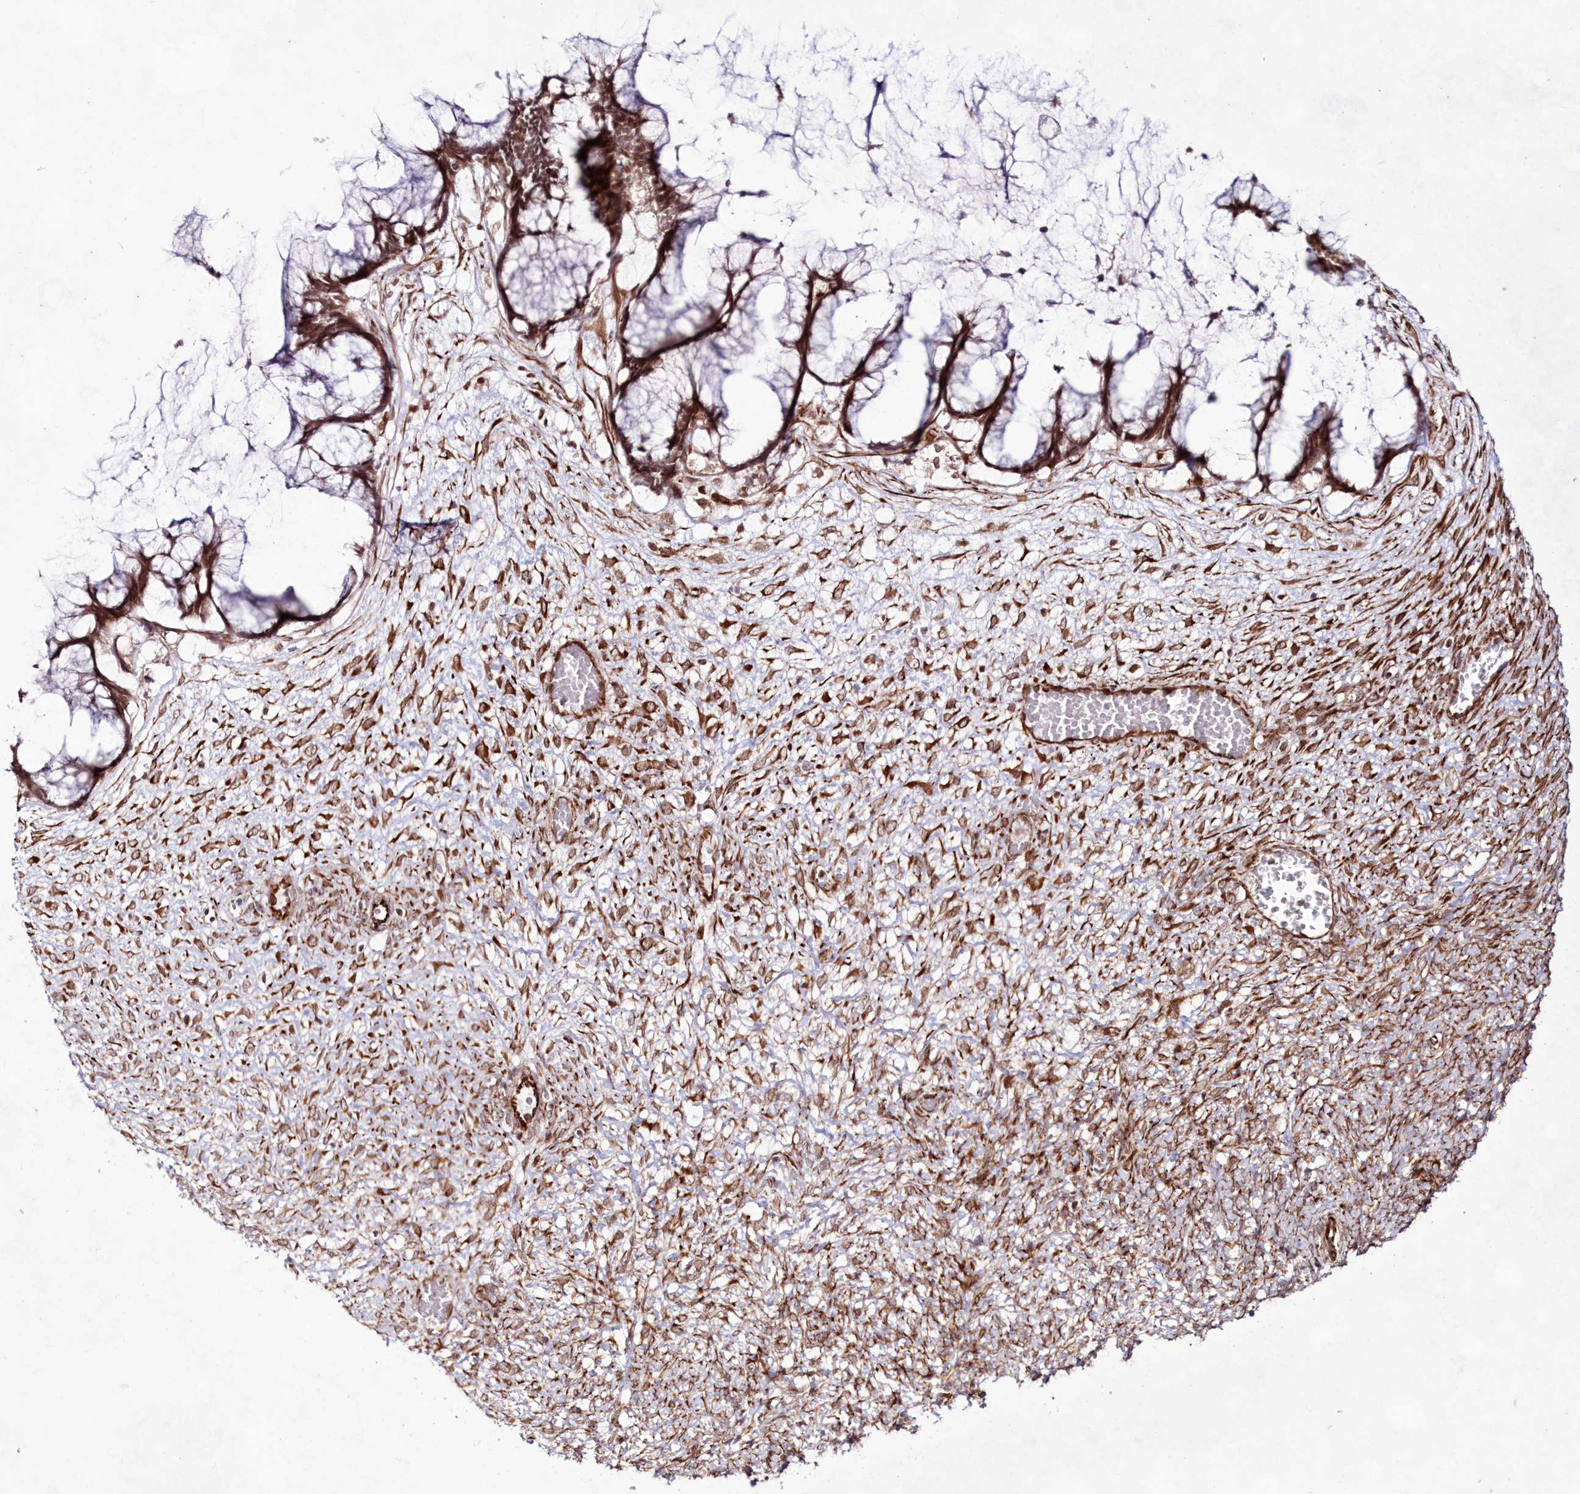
{"staining": {"intensity": "moderate", "quantity": ">75%", "location": "cytoplasmic/membranous,nuclear"}, "tissue": "ovarian cancer", "cell_type": "Tumor cells", "image_type": "cancer", "snomed": [{"axis": "morphology", "description": "Cystadenocarcinoma, mucinous, NOS"}, {"axis": "topography", "description": "Ovary"}], "caption": "Protein expression analysis of ovarian mucinous cystadenocarcinoma shows moderate cytoplasmic/membranous and nuclear positivity in about >75% of tumor cells. (DAB (3,3'-diaminobenzidine) = brown stain, brightfield microscopy at high magnification).", "gene": "SNIP1", "patient": {"sex": "female", "age": 42}}